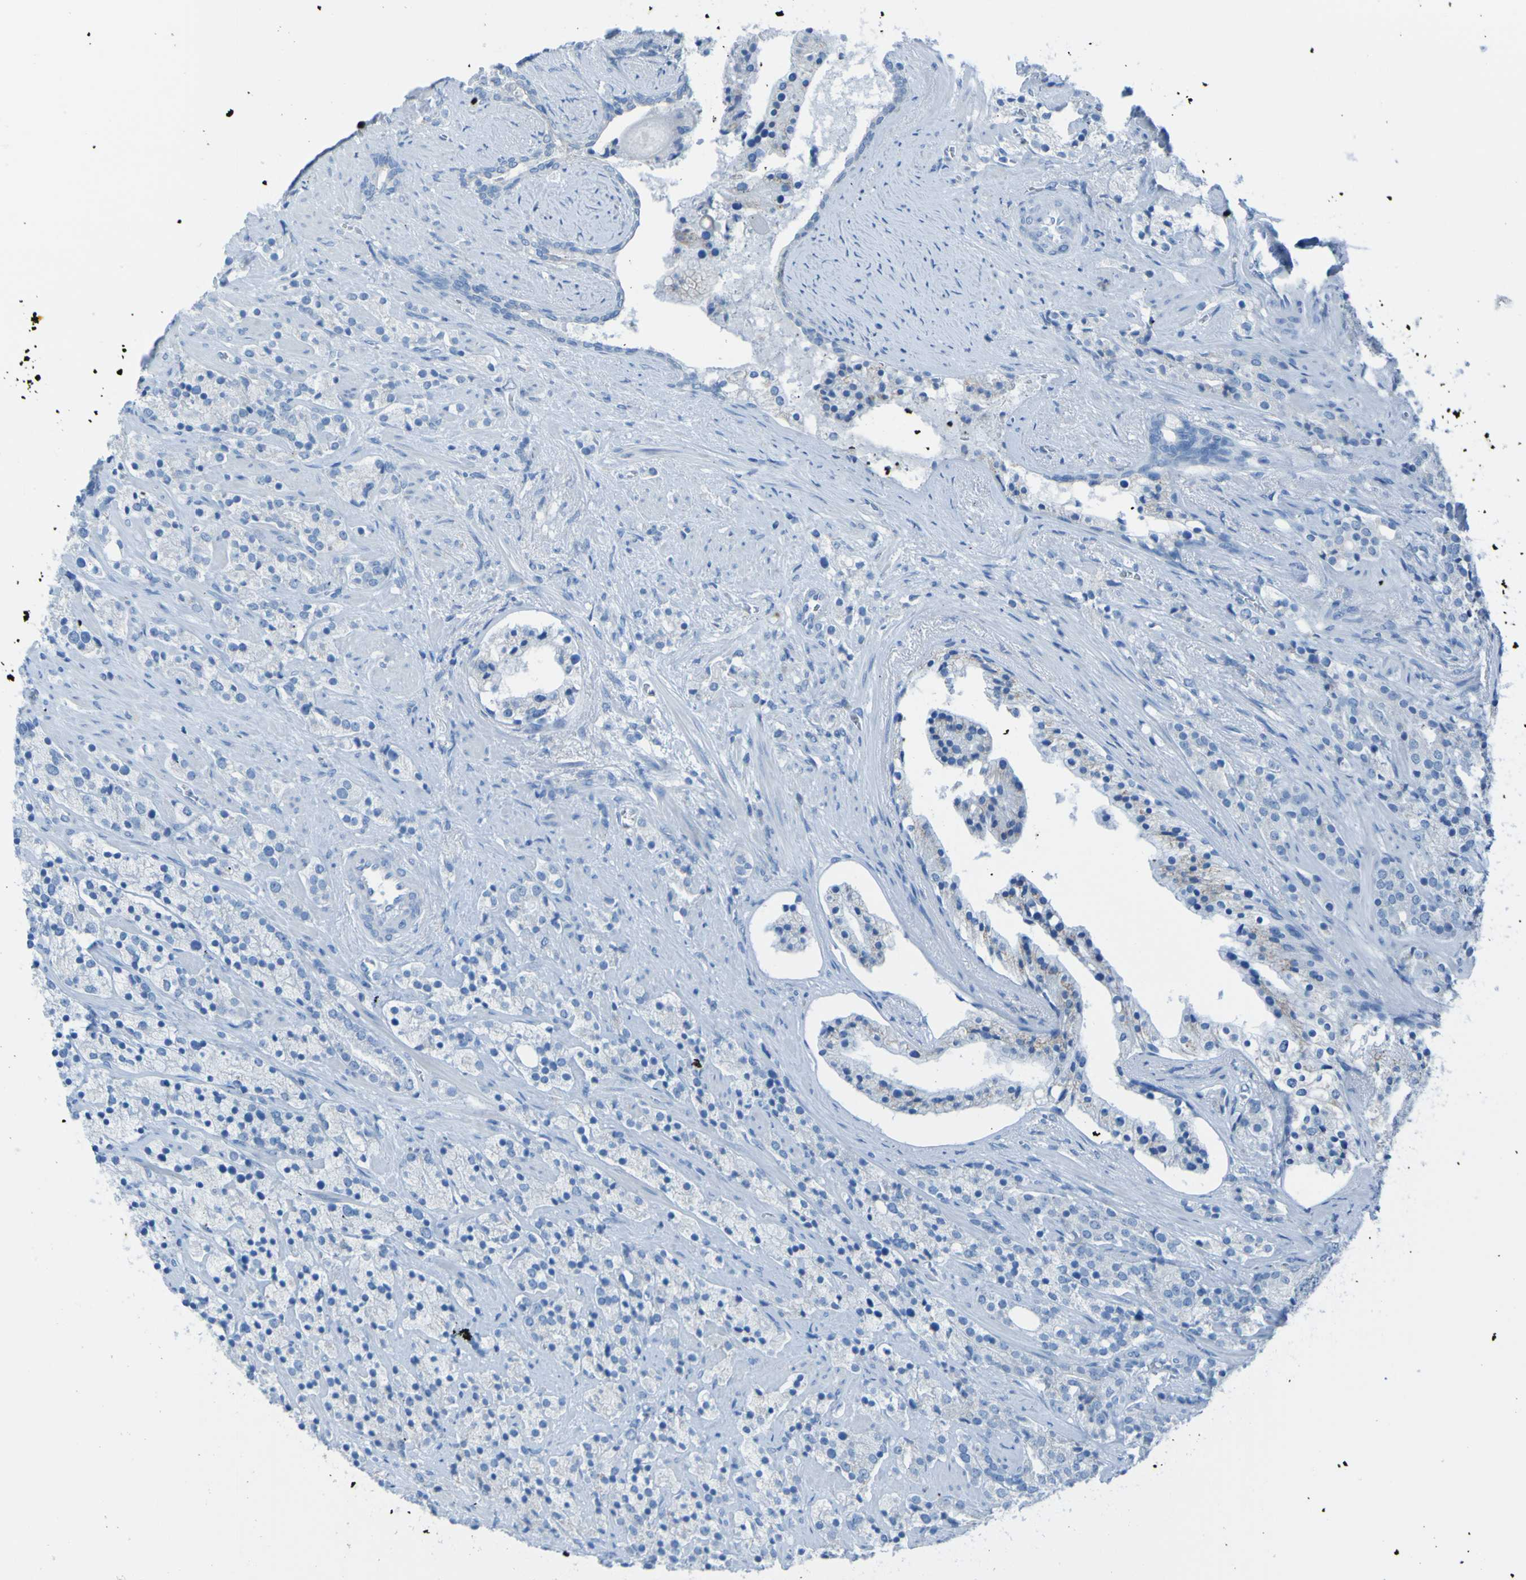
{"staining": {"intensity": "negative", "quantity": "none", "location": "none"}, "tissue": "prostate cancer", "cell_type": "Tumor cells", "image_type": "cancer", "snomed": [{"axis": "morphology", "description": "Adenocarcinoma, High grade"}, {"axis": "topography", "description": "Prostate"}], "caption": "There is no significant positivity in tumor cells of prostate high-grade adenocarcinoma. The staining was performed using DAB (3,3'-diaminobenzidine) to visualize the protein expression in brown, while the nuclei were stained in blue with hematoxylin (Magnification: 20x).", "gene": "ACMSD", "patient": {"sex": "male", "age": 71}}